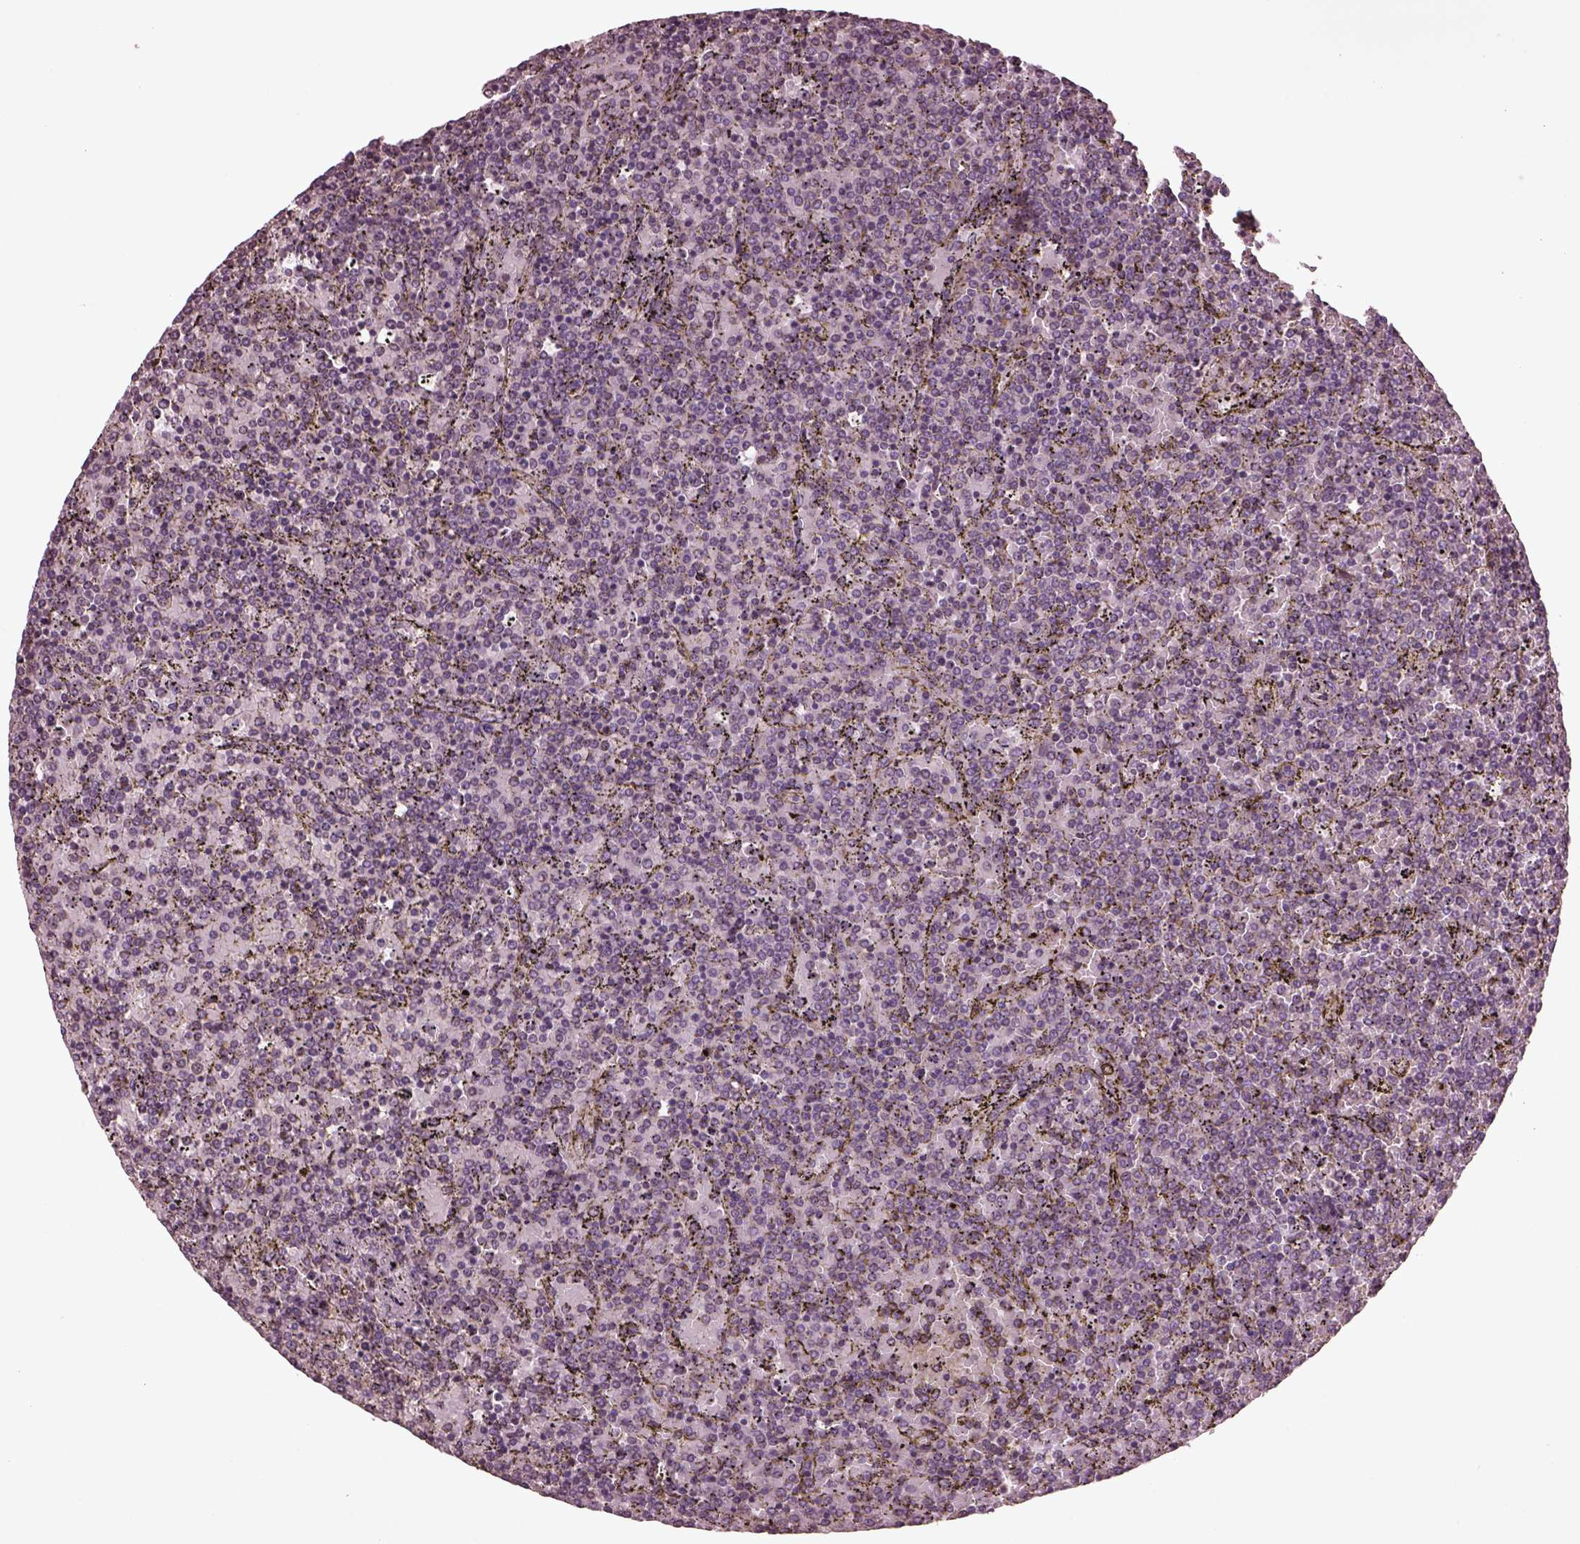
{"staining": {"intensity": "negative", "quantity": "none", "location": "none"}, "tissue": "lymphoma", "cell_type": "Tumor cells", "image_type": "cancer", "snomed": [{"axis": "morphology", "description": "Malignant lymphoma, non-Hodgkin's type, Low grade"}, {"axis": "topography", "description": "Spleen"}], "caption": "Immunohistochemistry of human malignant lymphoma, non-Hodgkin's type (low-grade) displays no positivity in tumor cells.", "gene": "SPATA7", "patient": {"sex": "female", "age": 77}}